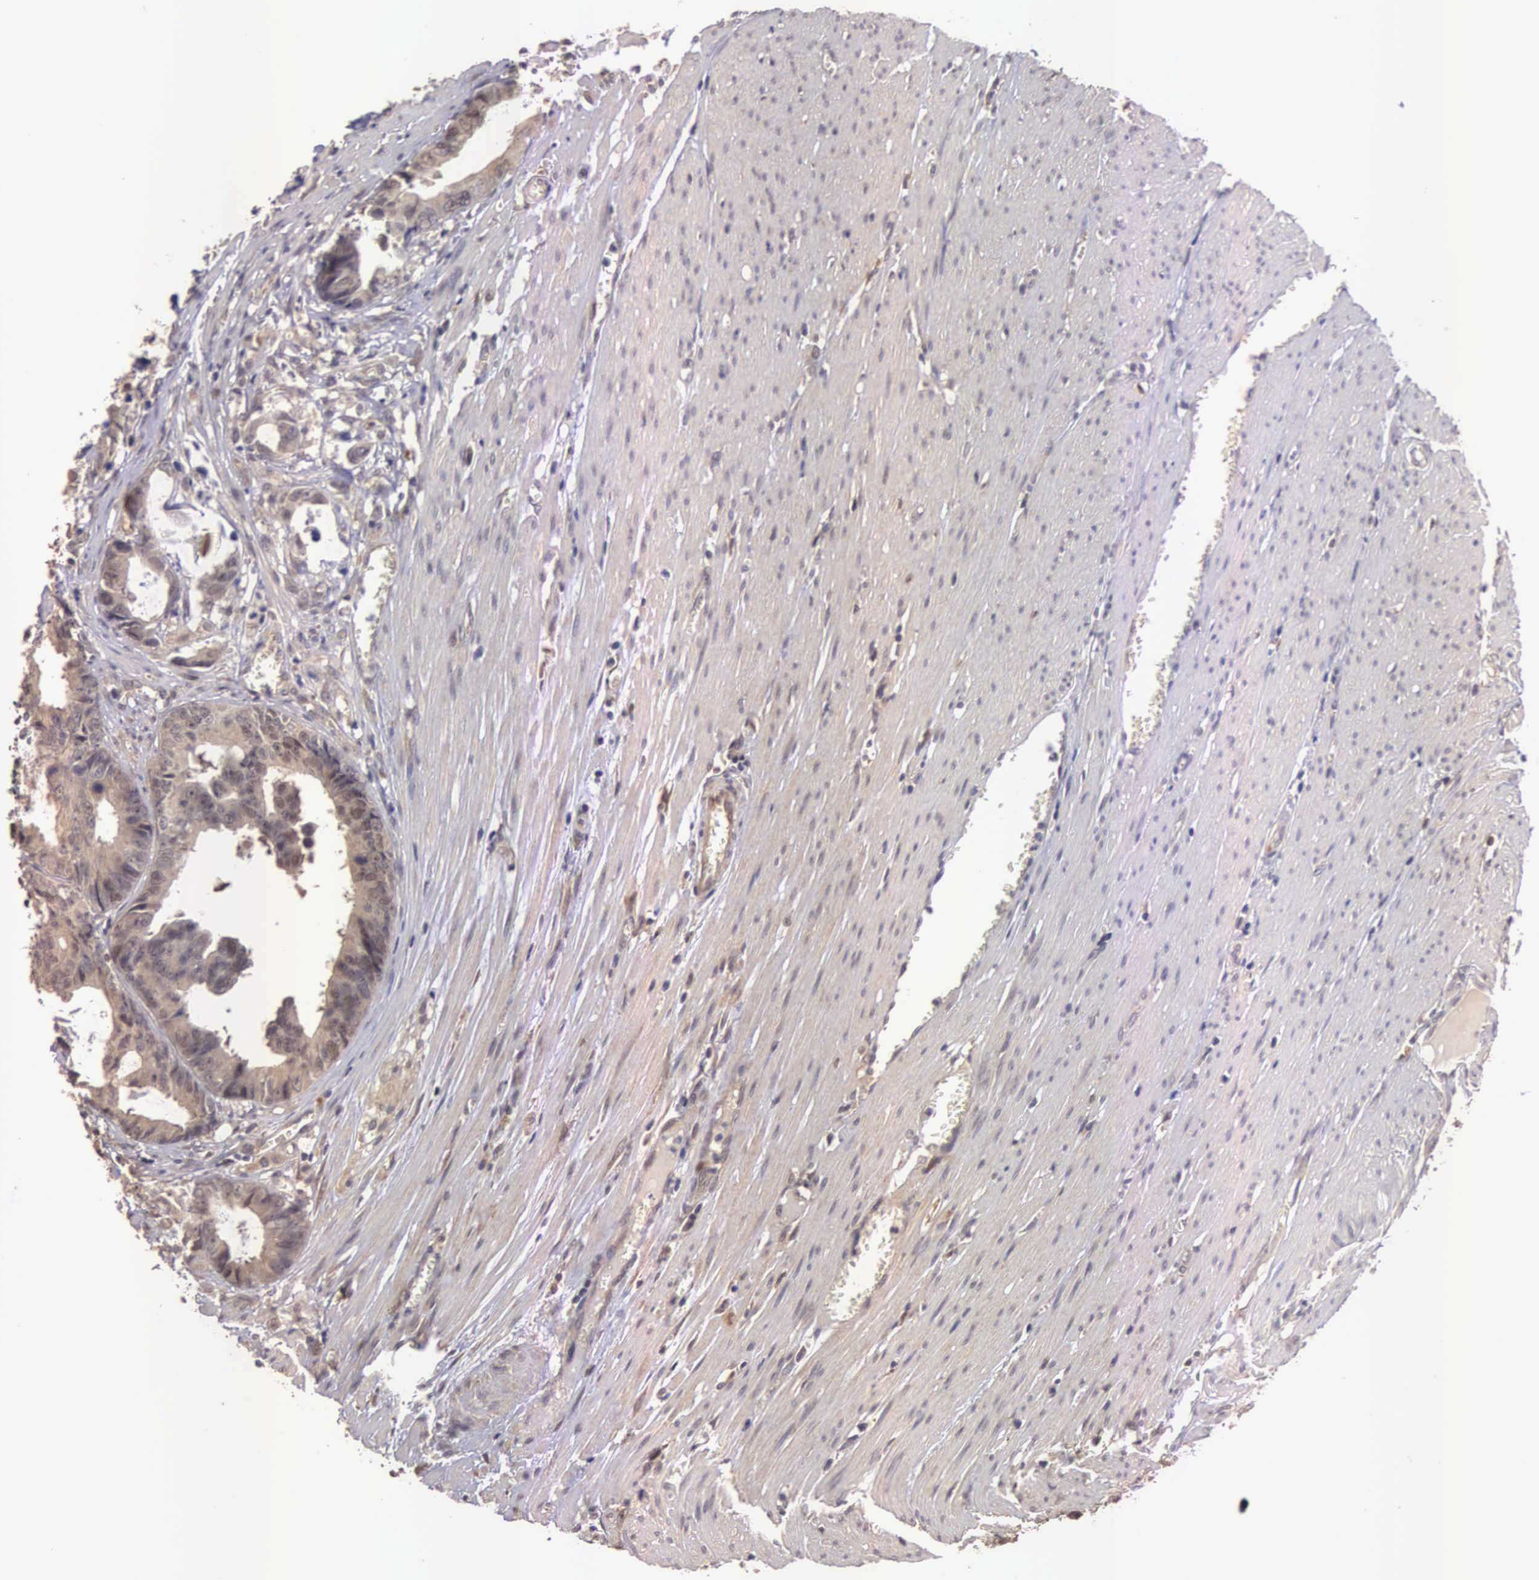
{"staining": {"intensity": "moderate", "quantity": "25%-75%", "location": "cytoplasmic/membranous"}, "tissue": "colorectal cancer", "cell_type": "Tumor cells", "image_type": "cancer", "snomed": [{"axis": "morphology", "description": "Adenocarcinoma, NOS"}, {"axis": "topography", "description": "Rectum"}], "caption": "This is a photomicrograph of IHC staining of adenocarcinoma (colorectal), which shows moderate expression in the cytoplasmic/membranous of tumor cells.", "gene": "CDC45", "patient": {"sex": "female", "age": 98}}